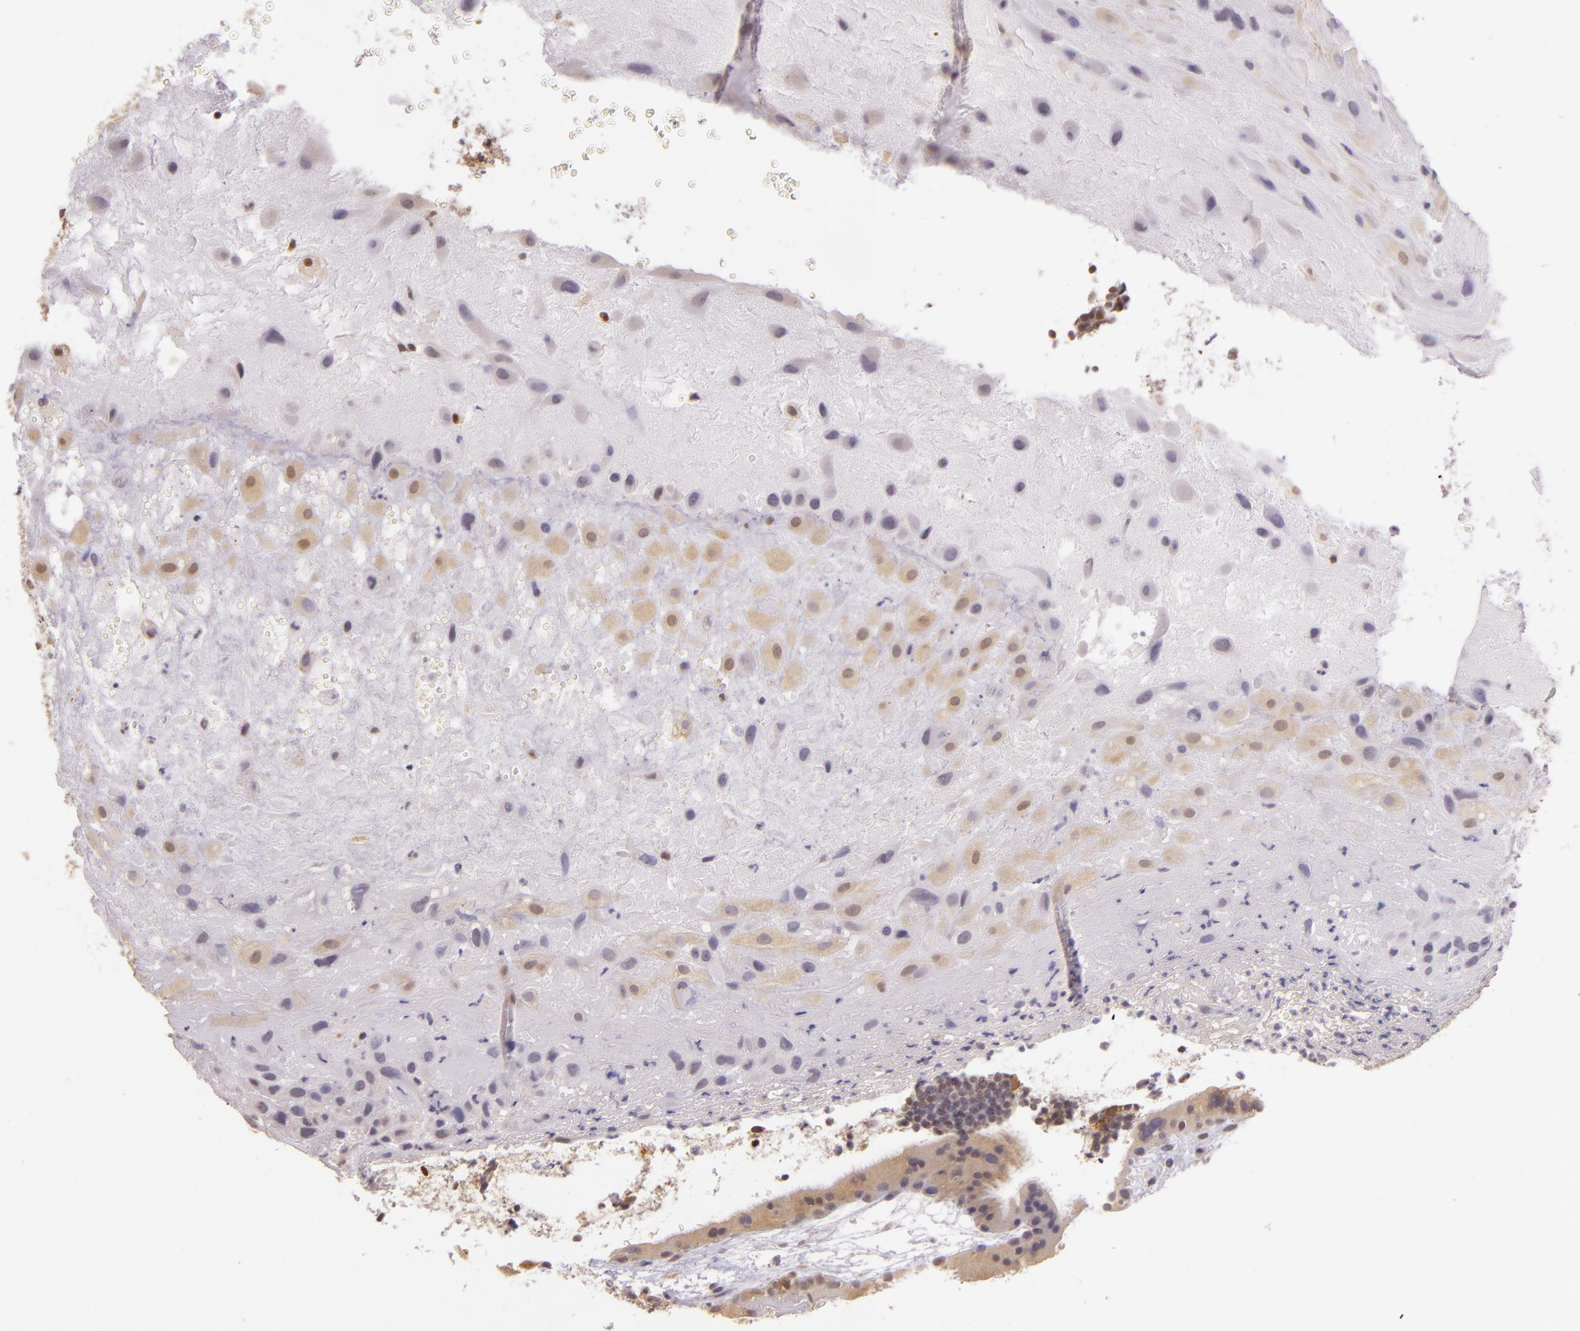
{"staining": {"intensity": "weak", "quantity": "25%-75%", "location": "cytoplasmic/membranous,nuclear"}, "tissue": "placenta", "cell_type": "Decidual cells", "image_type": "normal", "snomed": [{"axis": "morphology", "description": "Normal tissue, NOS"}, {"axis": "topography", "description": "Placenta"}], "caption": "This histopathology image shows immunohistochemistry (IHC) staining of normal placenta, with low weak cytoplasmic/membranous,nuclear expression in about 25%-75% of decidual cells.", "gene": "HSPA8", "patient": {"sex": "female", "age": 19}}